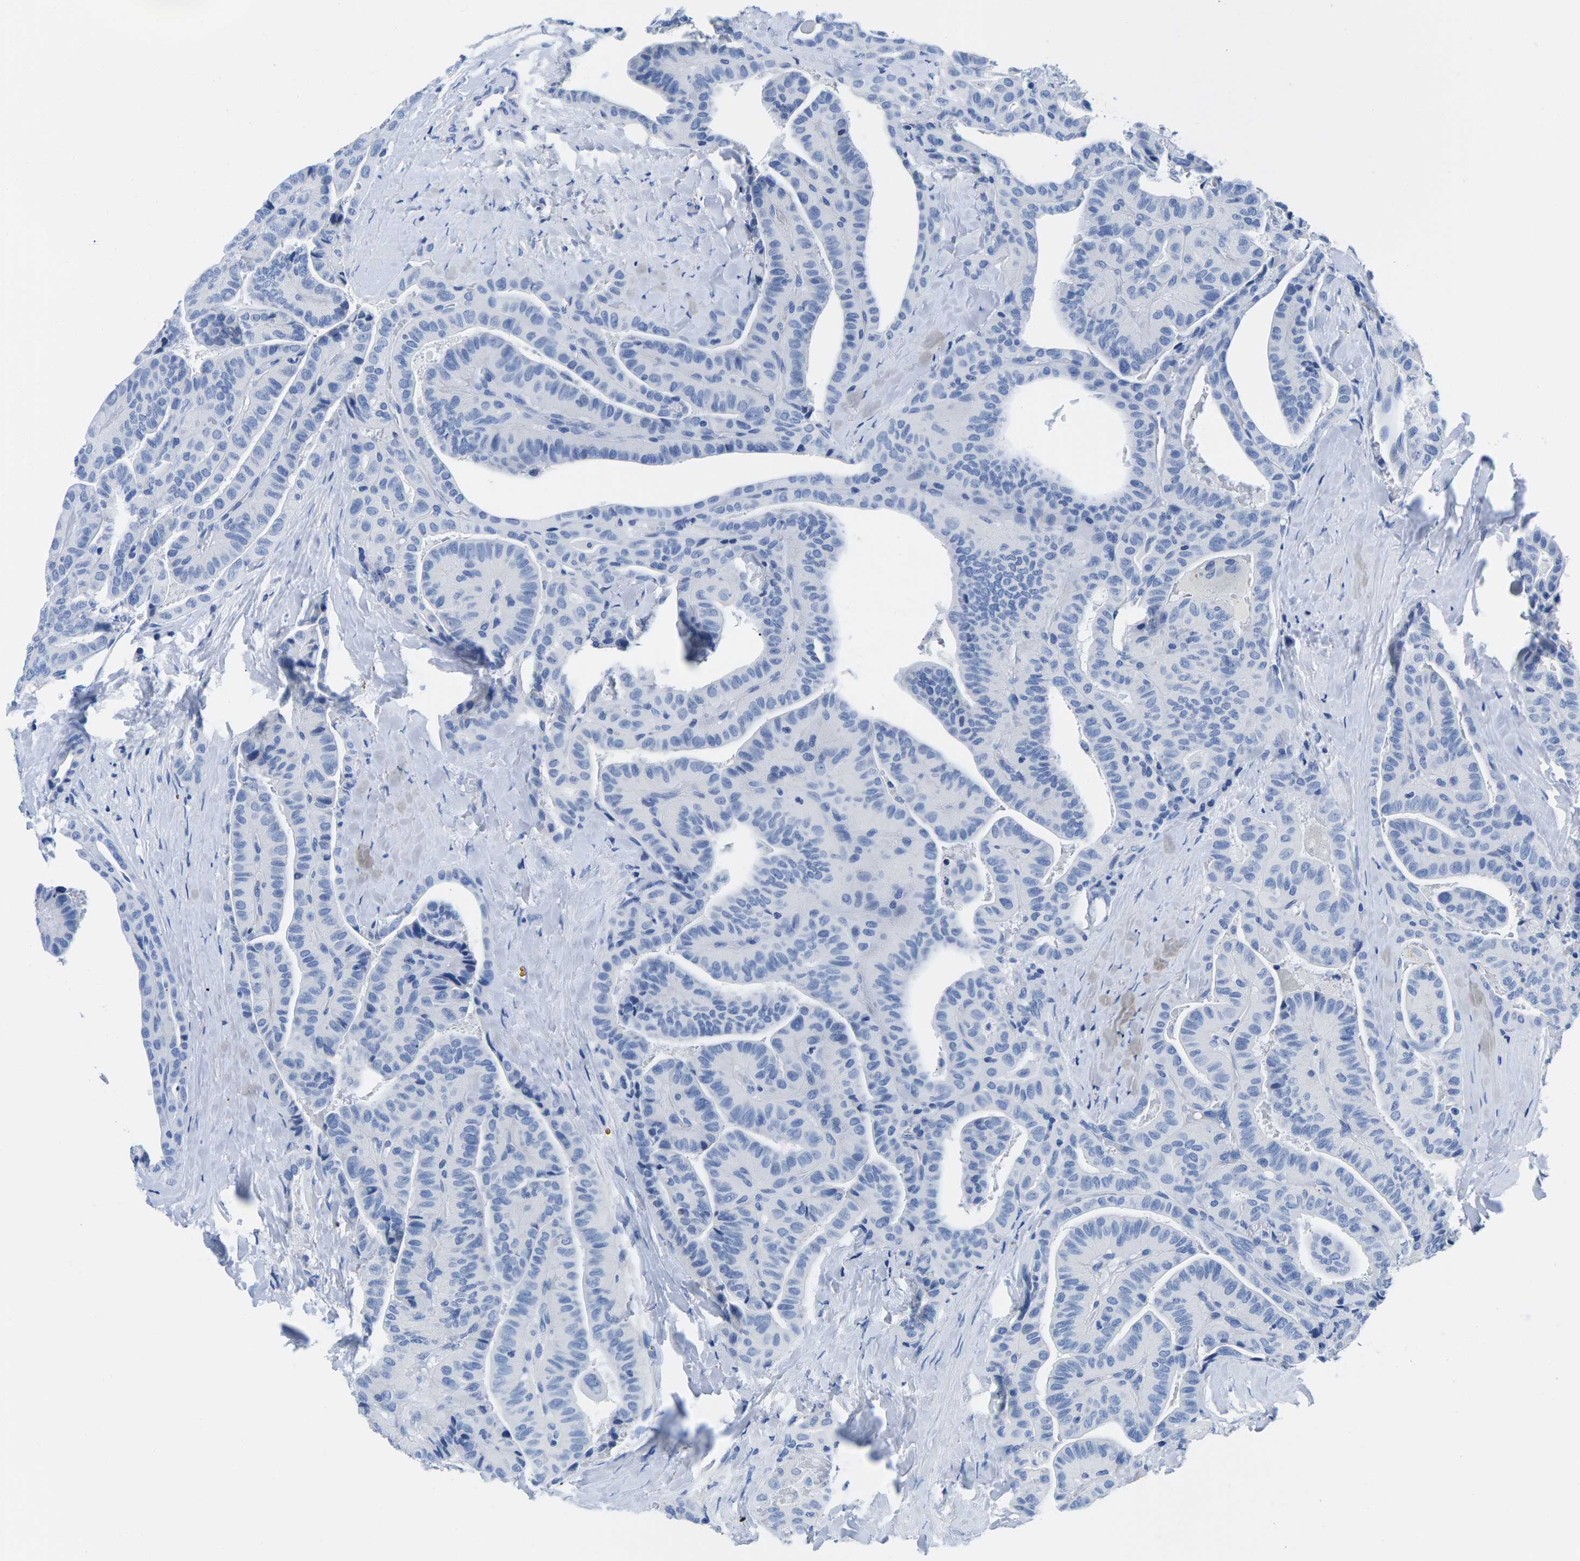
{"staining": {"intensity": "negative", "quantity": "none", "location": "none"}, "tissue": "thyroid cancer", "cell_type": "Tumor cells", "image_type": "cancer", "snomed": [{"axis": "morphology", "description": "Papillary adenocarcinoma, NOS"}, {"axis": "topography", "description": "Thyroid gland"}], "caption": "Protein analysis of papillary adenocarcinoma (thyroid) demonstrates no significant staining in tumor cells.", "gene": "CYP1A2", "patient": {"sex": "male", "age": 77}}